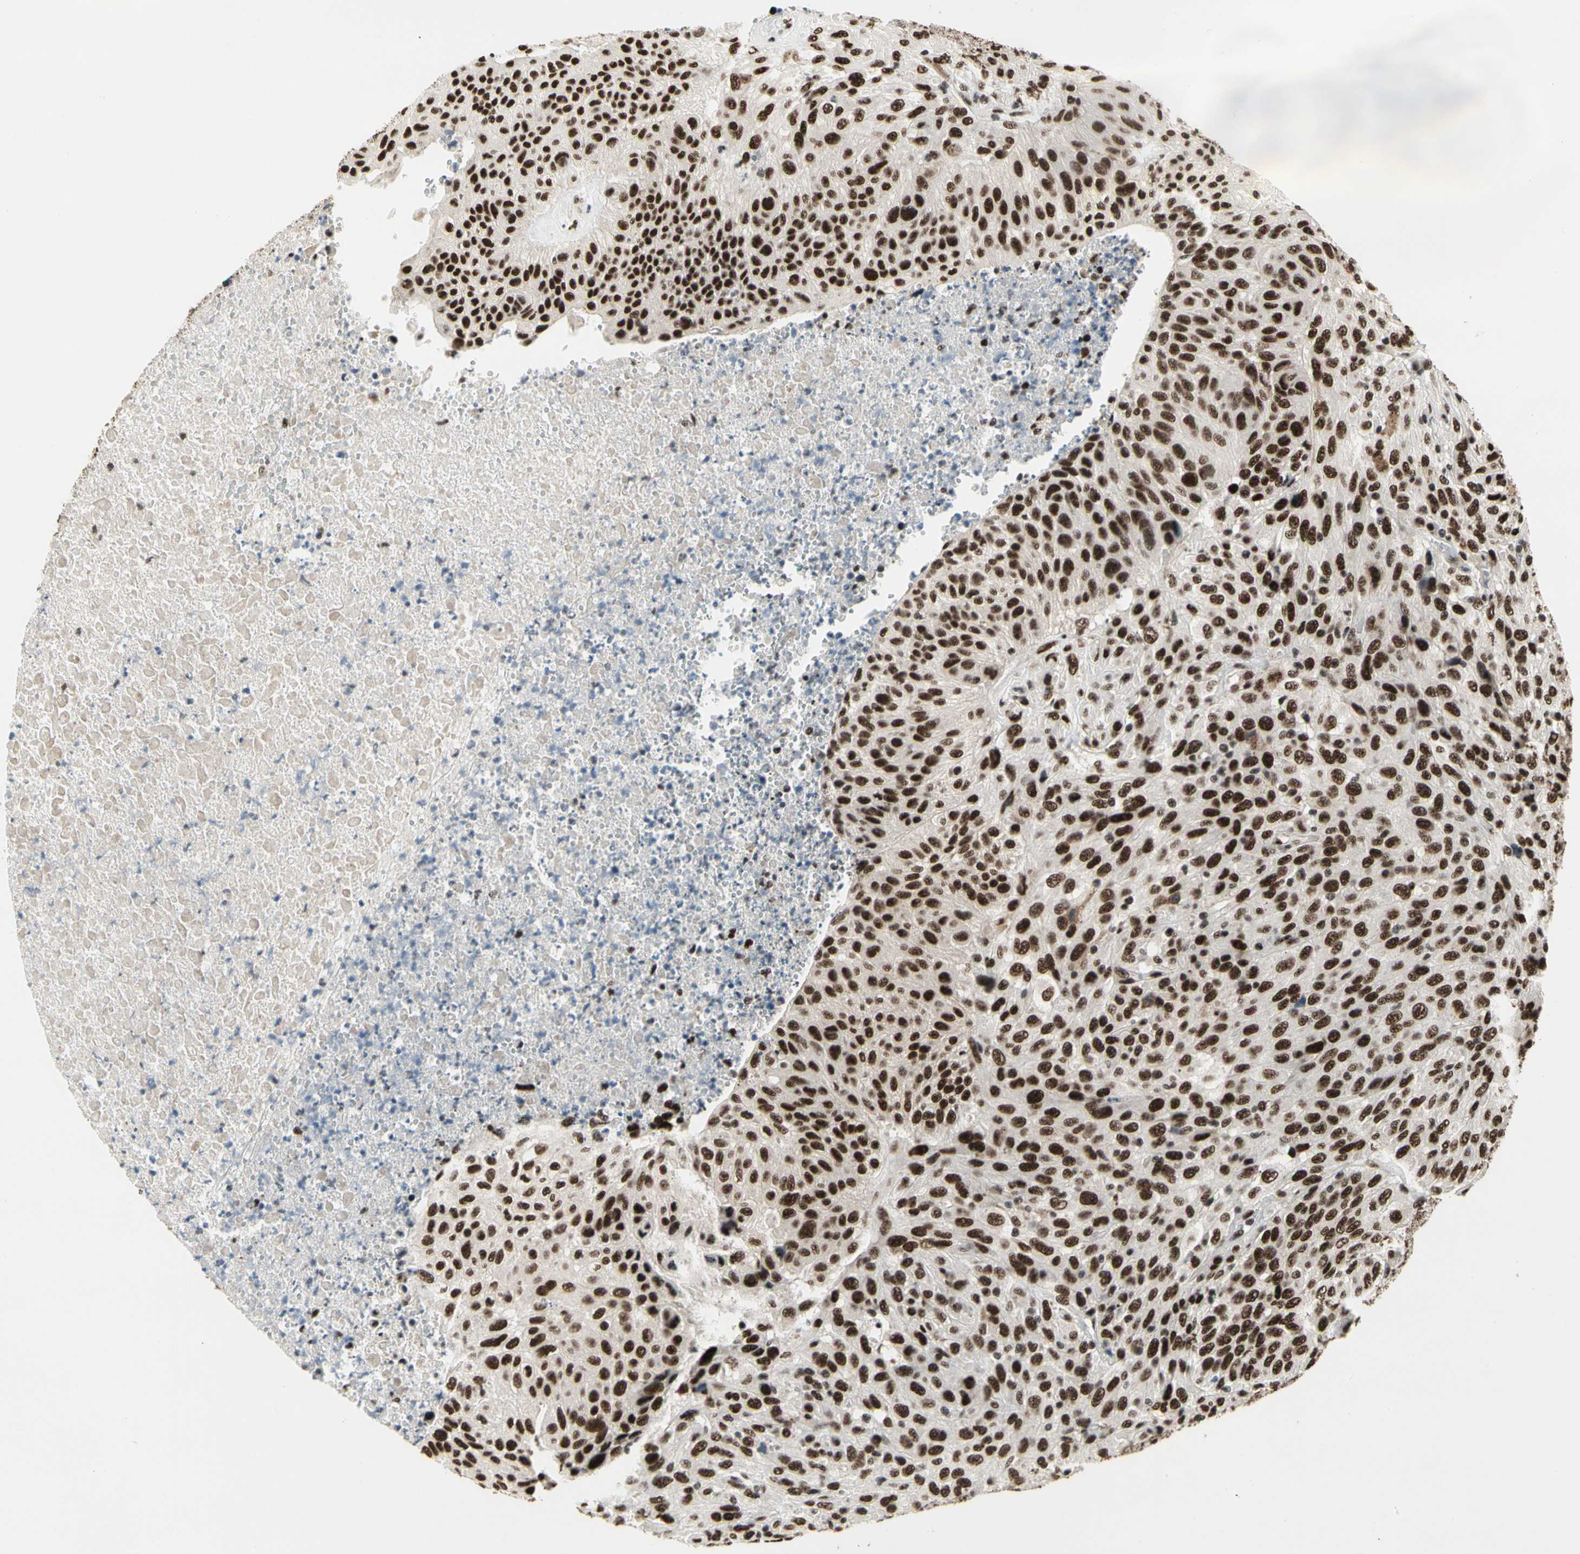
{"staining": {"intensity": "strong", "quantity": ">75%", "location": "nuclear"}, "tissue": "urothelial cancer", "cell_type": "Tumor cells", "image_type": "cancer", "snomed": [{"axis": "morphology", "description": "Urothelial carcinoma, High grade"}, {"axis": "topography", "description": "Urinary bladder"}], "caption": "Approximately >75% of tumor cells in human urothelial cancer display strong nuclear protein expression as visualized by brown immunohistochemical staining.", "gene": "SRSF11", "patient": {"sex": "male", "age": 66}}